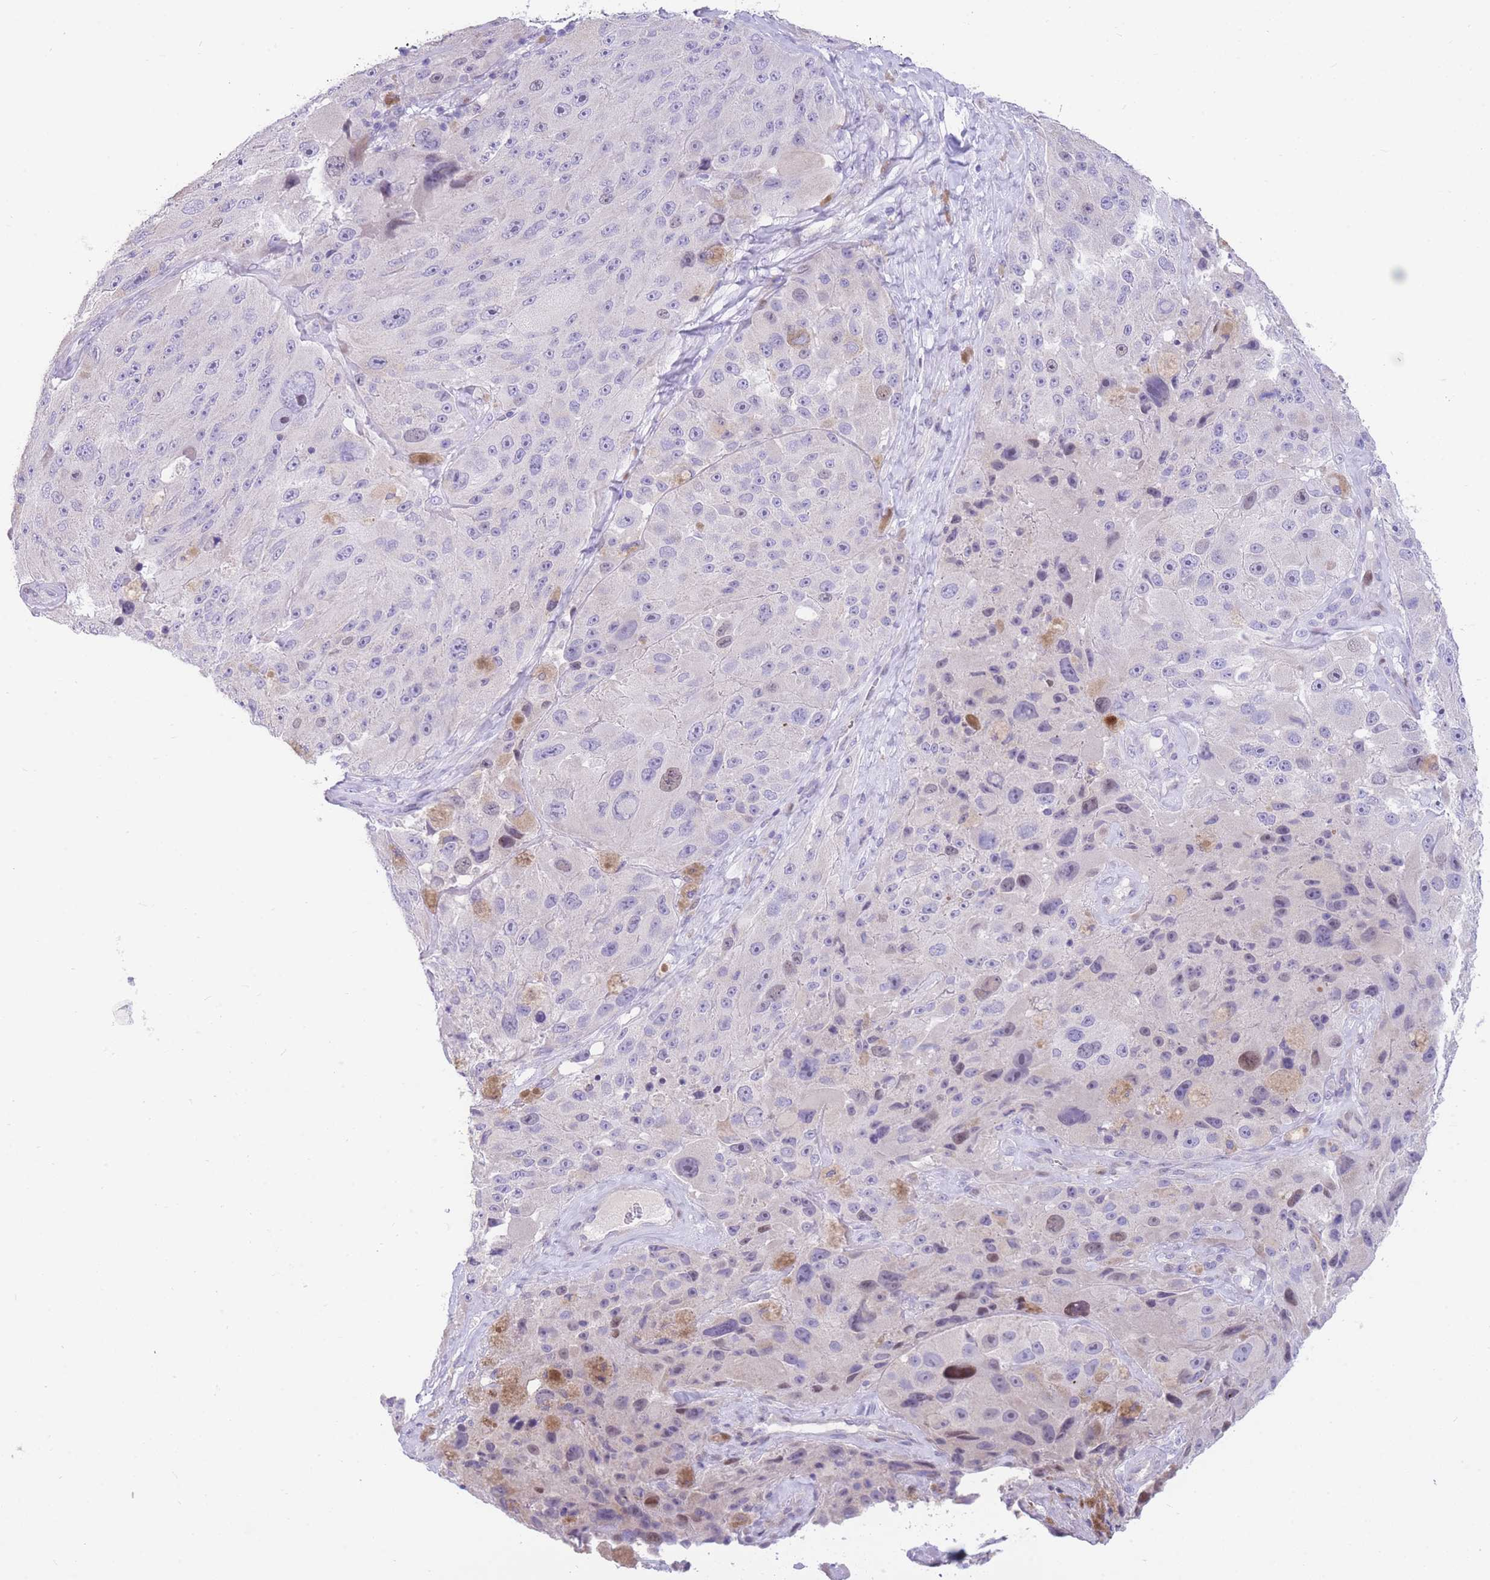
{"staining": {"intensity": "negative", "quantity": "none", "location": "none"}, "tissue": "melanoma", "cell_type": "Tumor cells", "image_type": "cancer", "snomed": [{"axis": "morphology", "description": "Malignant melanoma, Metastatic site"}, {"axis": "topography", "description": "Lymph node"}], "caption": "High power microscopy histopathology image of an immunohistochemistry image of malignant melanoma (metastatic site), revealing no significant expression in tumor cells.", "gene": "SHCBP1", "patient": {"sex": "male", "age": 62}}